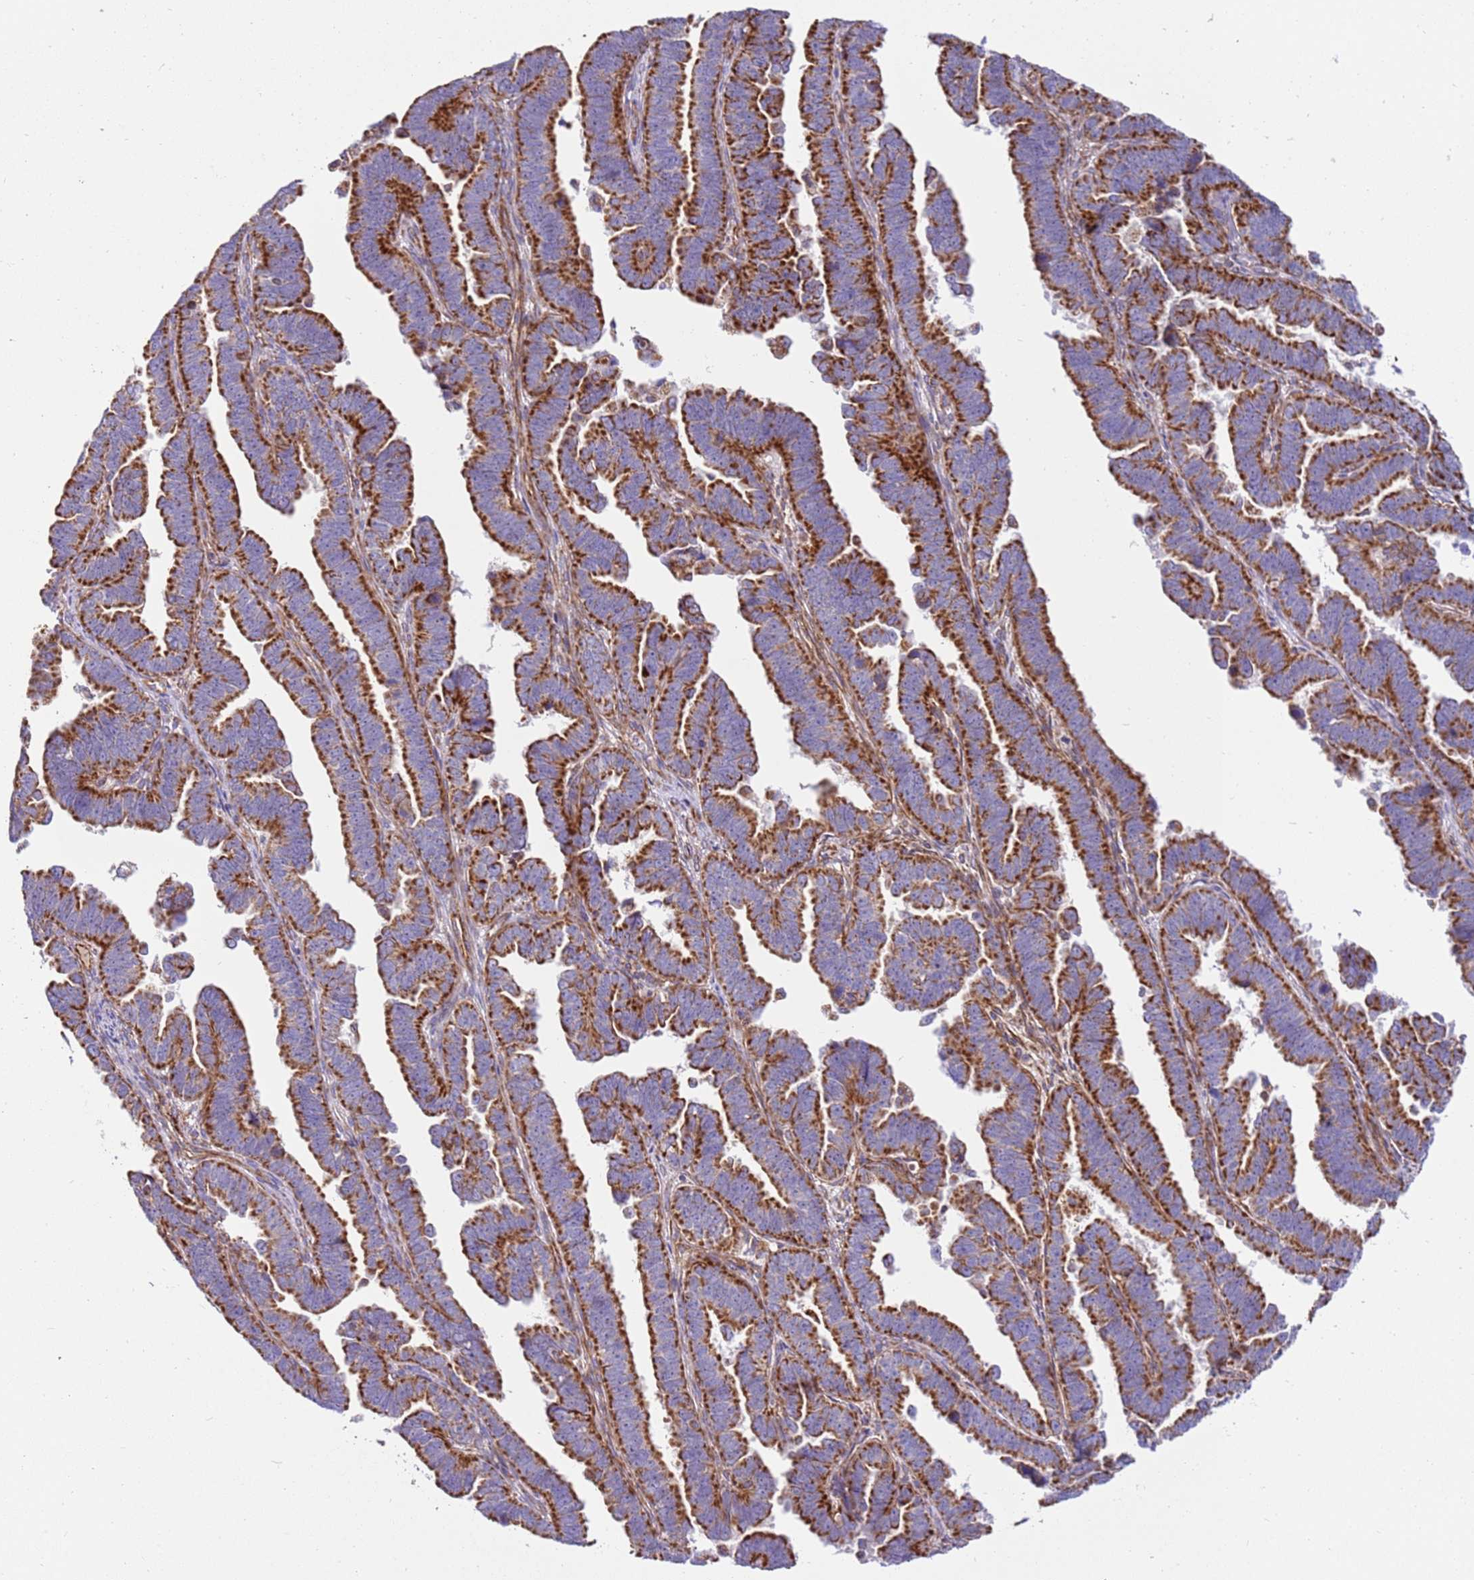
{"staining": {"intensity": "strong", "quantity": ">75%", "location": "cytoplasmic/membranous"}, "tissue": "endometrial cancer", "cell_type": "Tumor cells", "image_type": "cancer", "snomed": [{"axis": "morphology", "description": "Adenocarcinoma, NOS"}, {"axis": "topography", "description": "Endometrium"}], "caption": "IHC staining of endometrial cancer, which exhibits high levels of strong cytoplasmic/membranous positivity in approximately >75% of tumor cells indicating strong cytoplasmic/membranous protein positivity. The staining was performed using DAB (3,3'-diaminobenzidine) (brown) for protein detection and nuclei were counterstained in hematoxylin (blue).", "gene": "MRPL20", "patient": {"sex": "female", "age": 75}}